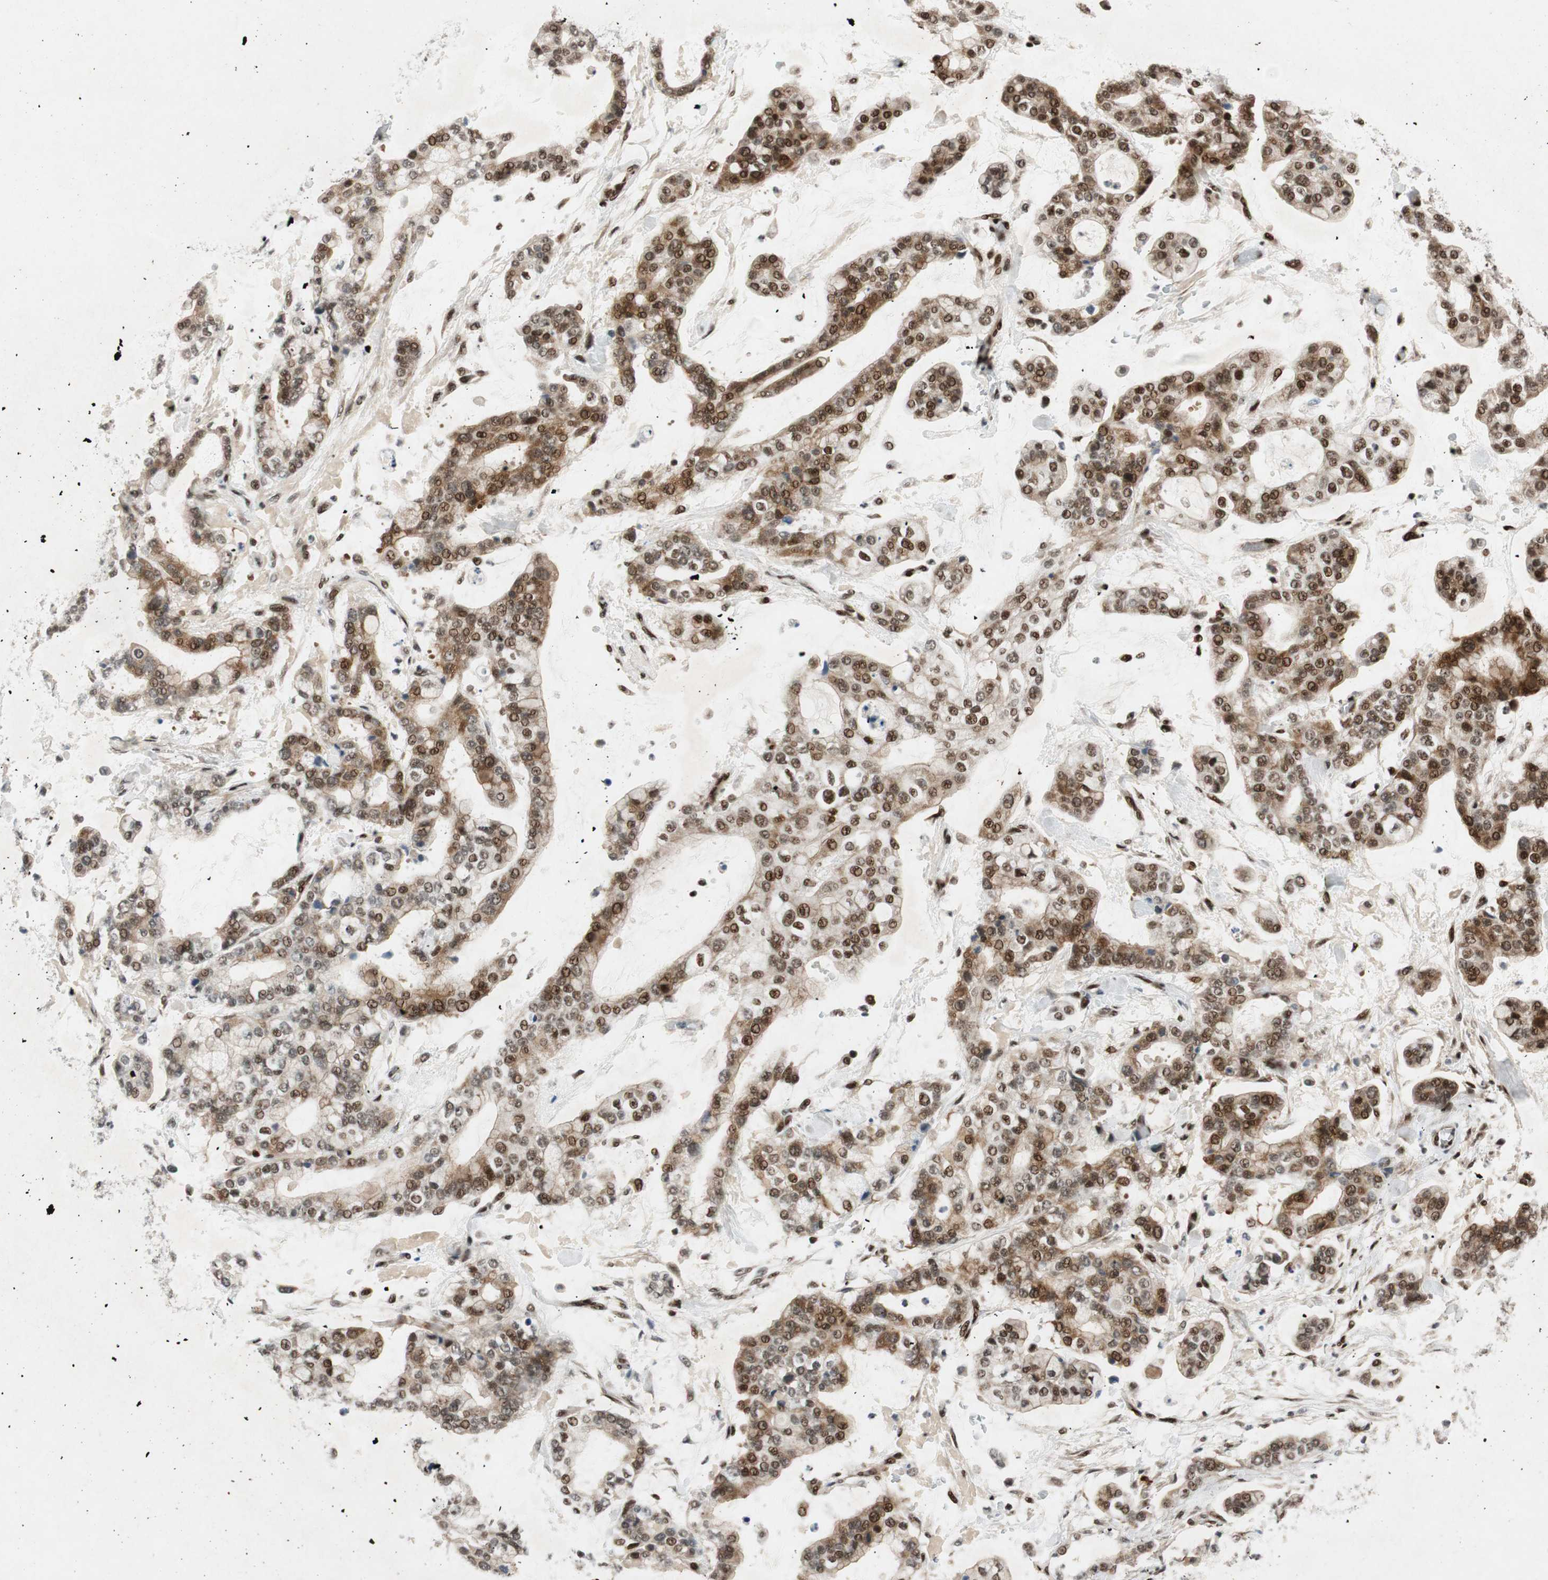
{"staining": {"intensity": "strong", "quantity": "25%-75%", "location": "nuclear"}, "tissue": "stomach cancer", "cell_type": "Tumor cells", "image_type": "cancer", "snomed": [{"axis": "morphology", "description": "Normal tissue, NOS"}, {"axis": "morphology", "description": "Adenocarcinoma, NOS"}, {"axis": "topography", "description": "Stomach, upper"}, {"axis": "topography", "description": "Stomach"}], "caption": "High-magnification brightfield microscopy of stomach adenocarcinoma stained with DAB (brown) and counterstained with hematoxylin (blue). tumor cells exhibit strong nuclear staining is identified in about25%-75% of cells. The protein of interest is stained brown, and the nuclei are stained in blue (DAB (3,3'-diaminobenzidine) IHC with brightfield microscopy, high magnification).", "gene": "NCBP3", "patient": {"sex": "male", "age": 76}}